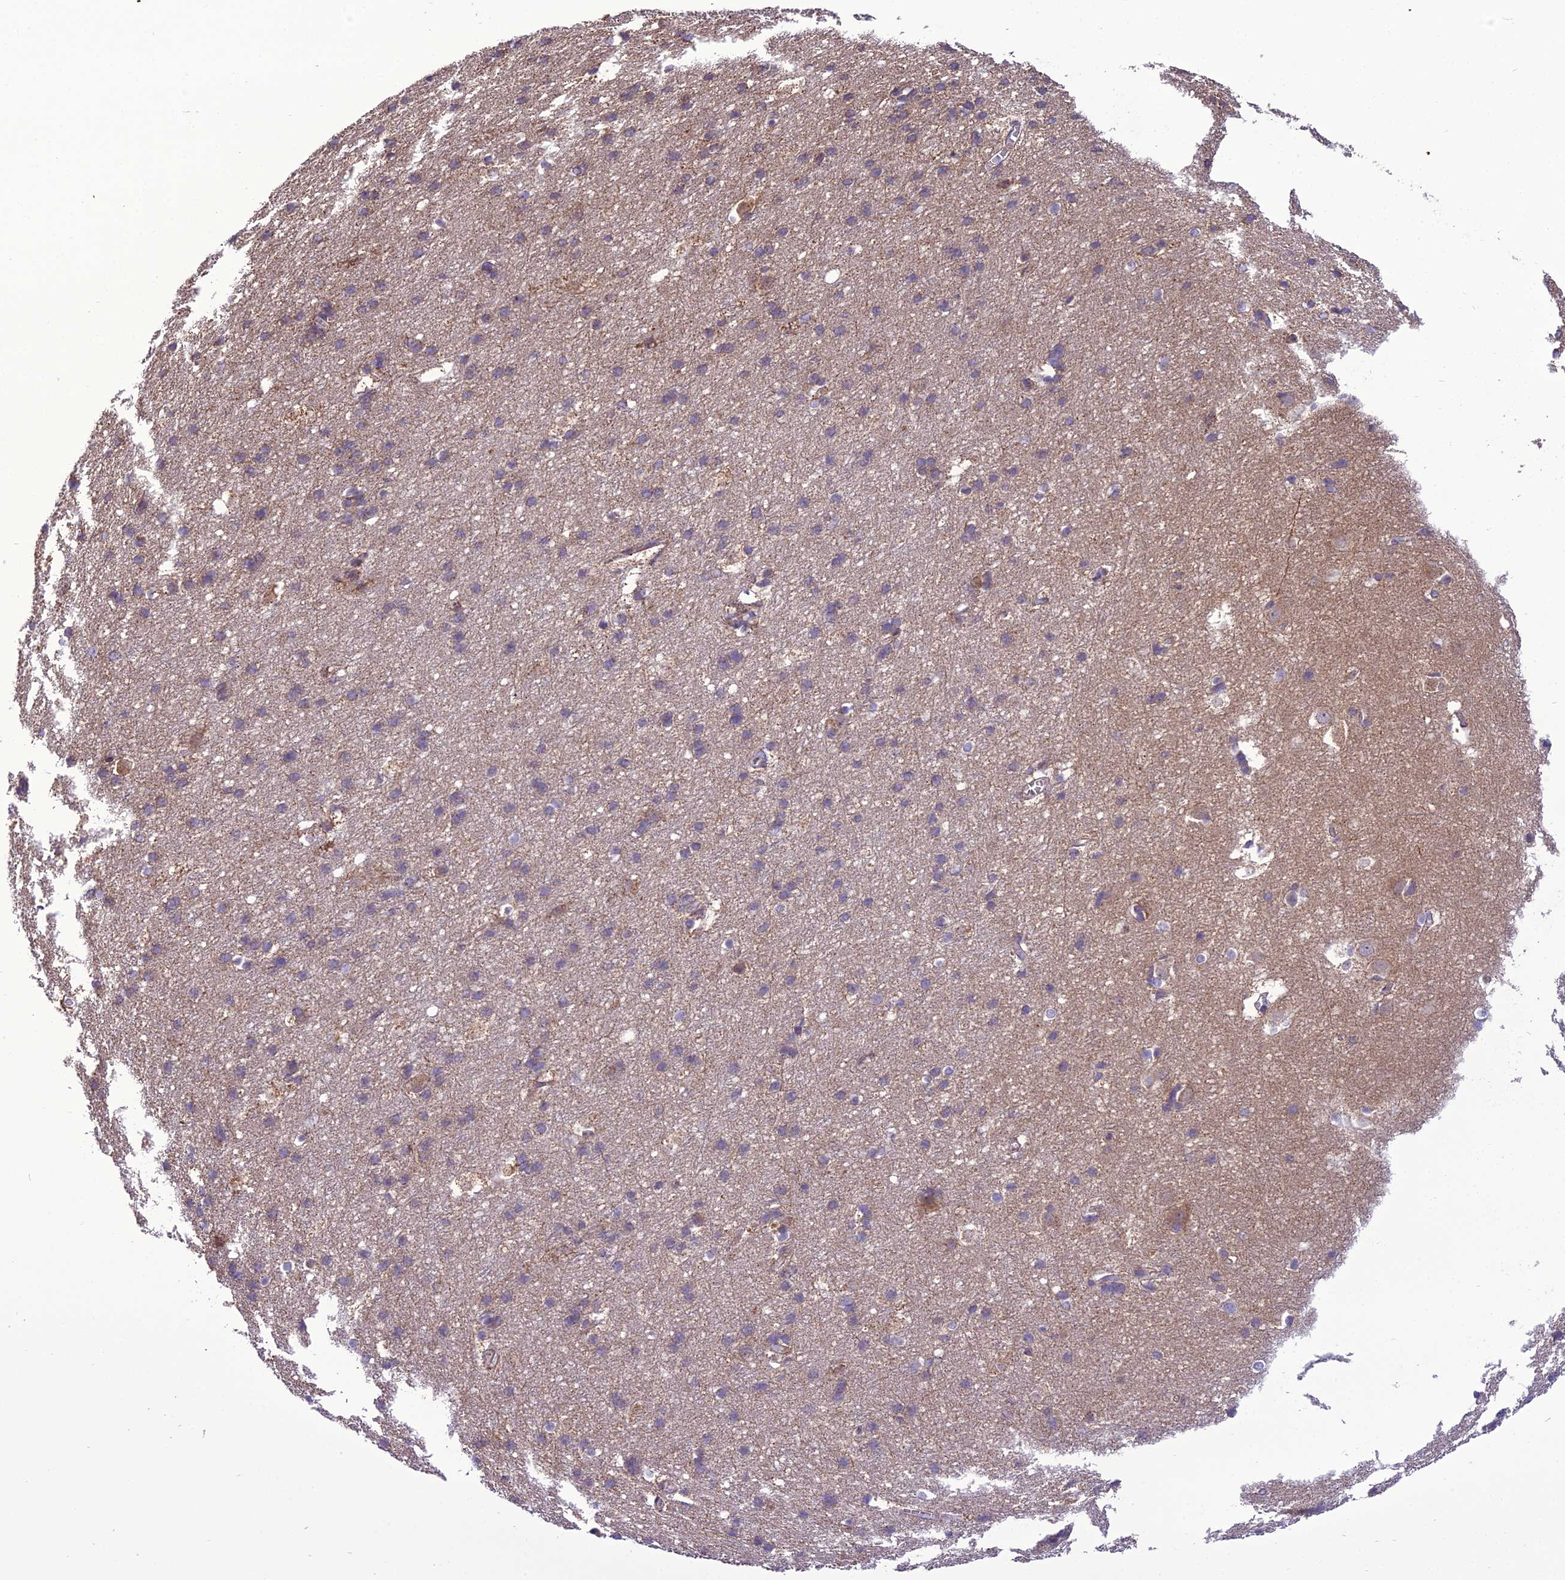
{"staining": {"intensity": "negative", "quantity": "none", "location": "none"}, "tissue": "cerebral cortex", "cell_type": "Endothelial cells", "image_type": "normal", "snomed": [{"axis": "morphology", "description": "Normal tissue, NOS"}, {"axis": "topography", "description": "Cerebral cortex"}], "caption": "An image of cerebral cortex stained for a protein demonstrates no brown staining in endothelial cells.", "gene": "ENSG00000260272", "patient": {"sex": "male", "age": 54}}